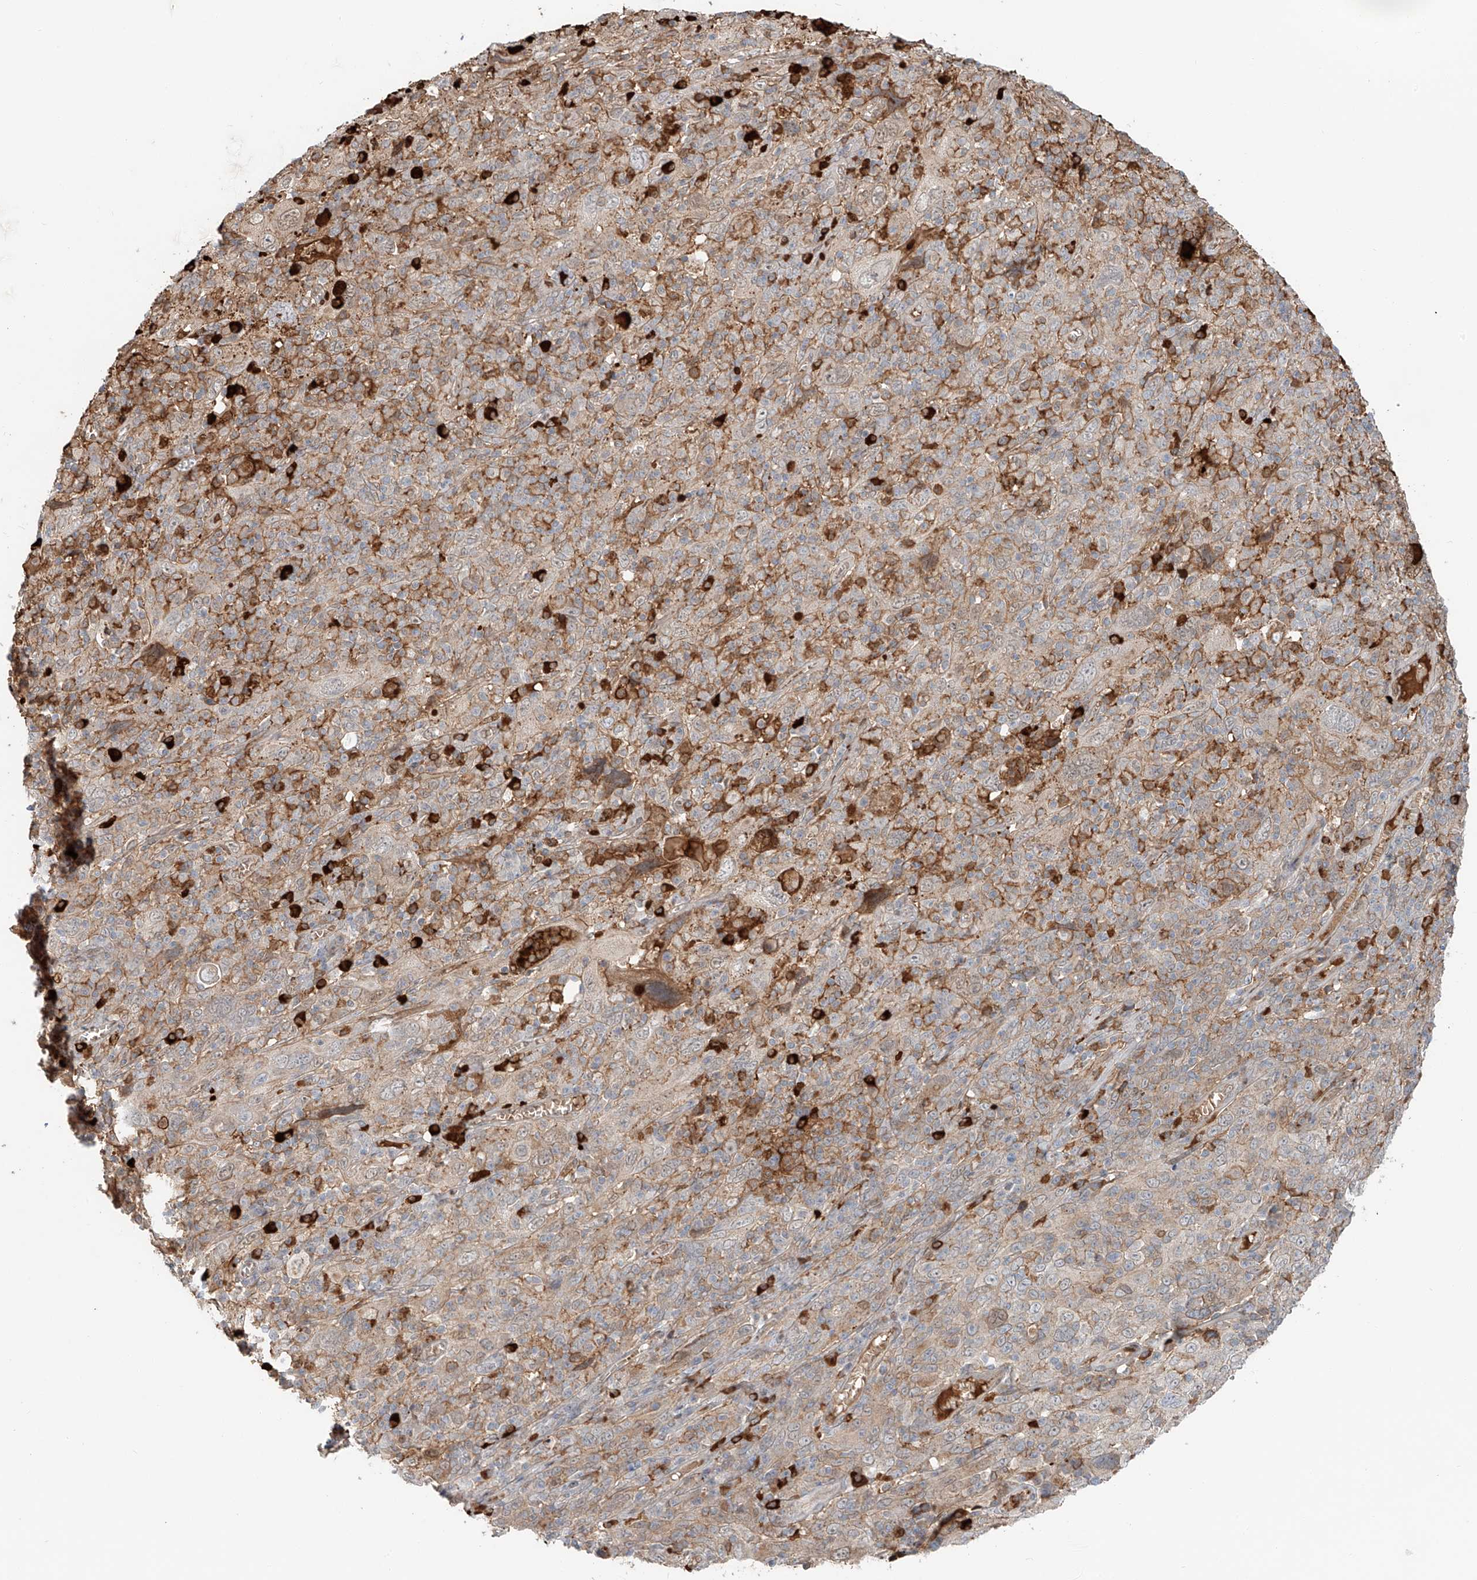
{"staining": {"intensity": "moderate", "quantity": "<25%", "location": "cytoplasmic/membranous"}, "tissue": "cervical cancer", "cell_type": "Tumor cells", "image_type": "cancer", "snomed": [{"axis": "morphology", "description": "Squamous cell carcinoma, NOS"}, {"axis": "topography", "description": "Cervix"}], "caption": "Protein staining of cervical cancer (squamous cell carcinoma) tissue displays moderate cytoplasmic/membranous positivity in about <25% of tumor cells.", "gene": "CEP162", "patient": {"sex": "female", "age": 46}}